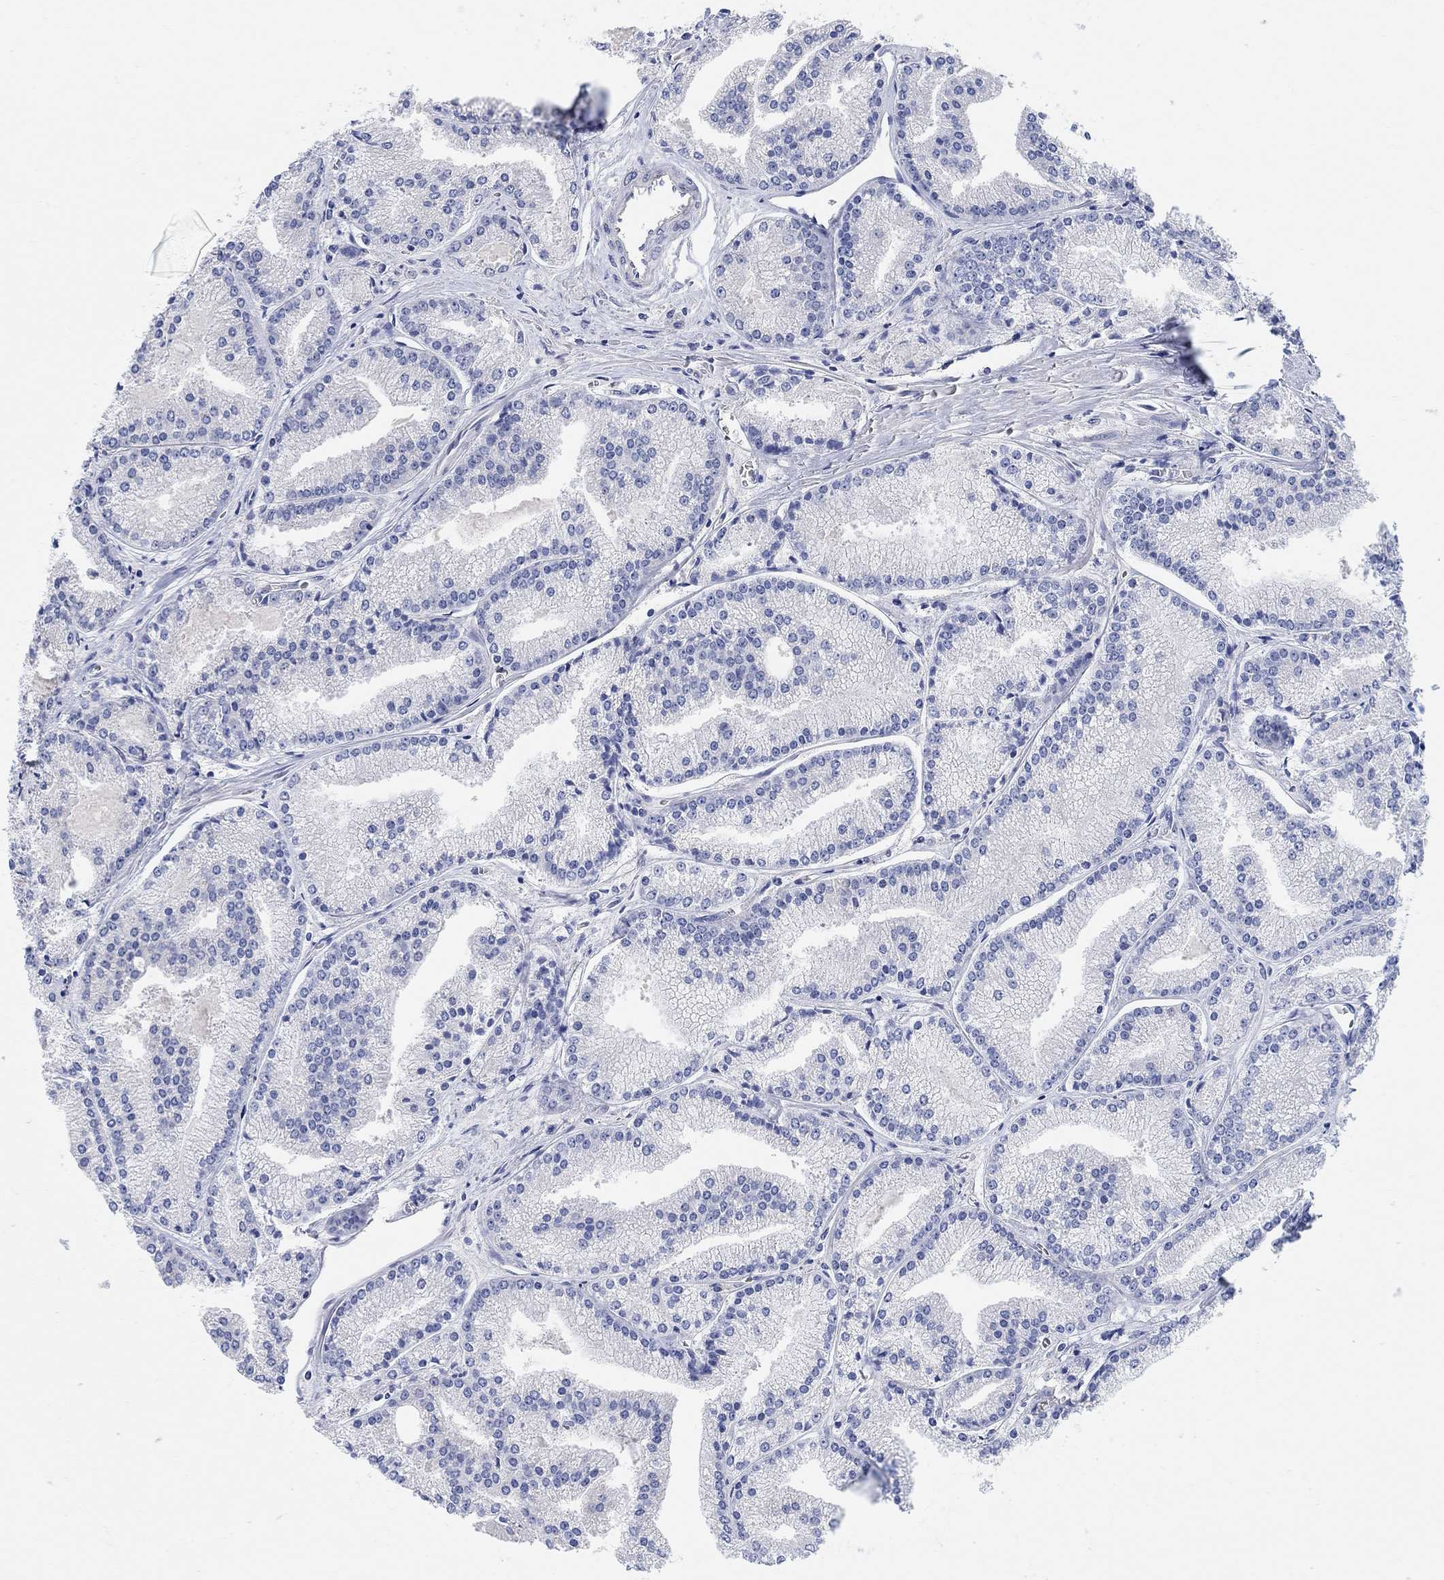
{"staining": {"intensity": "negative", "quantity": "none", "location": "none"}, "tissue": "prostate cancer", "cell_type": "Tumor cells", "image_type": "cancer", "snomed": [{"axis": "morphology", "description": "Adenocarcinoma, NOS"}, {"axis": "topography", "description": "Prostate"}], "caption": "High power microscopy micrograph of an immunohistochemistry photomicrograph of adenocarcinoma (prostate), revealing no significant staining in tumor cells.", "gene": "NLRP14", "patient": {"sex": "male", "age": 72}}